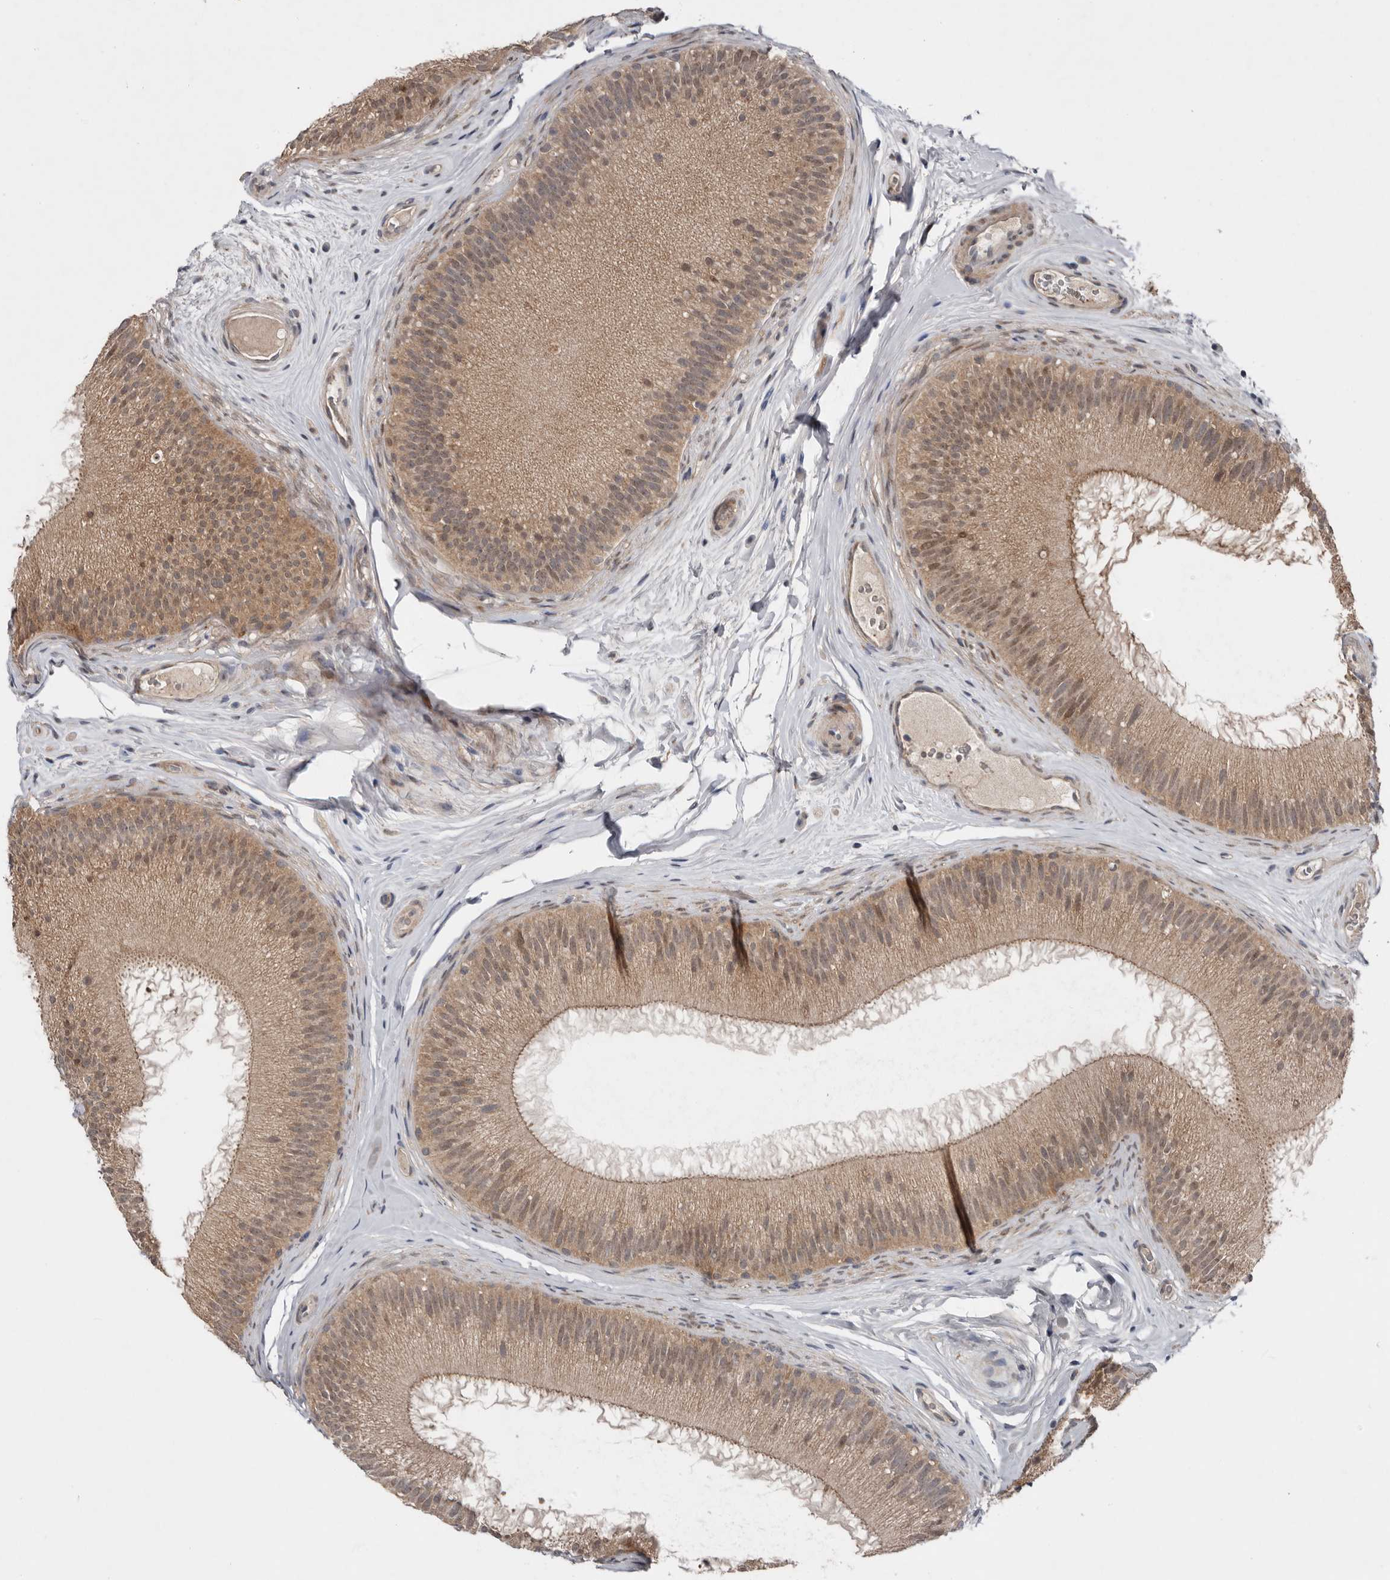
{"staining": {"intensity": "weak", "quantity": ">75%", "location": "cytoplasmic/membranous,nuclear"}, "tissue": "epididymis", "cell_type": "Glandular cells", "image_type": "normal", "snomed": [{"axis": "morphology", "description": "Normal tissue, NOS"}, {"axis": "topography", "description": "Epididymis"}], "caption": "A brown stain shows weak cytoplasmic/membranous,nuclear staining of a protein in glandular cells of normal epididymis. (DAB (3,3'-diaminobenzidine) IHC with brightfield microscopy, high magnification).", "gene": "CHML", "patient": {"sex": "male", "age": 45}}